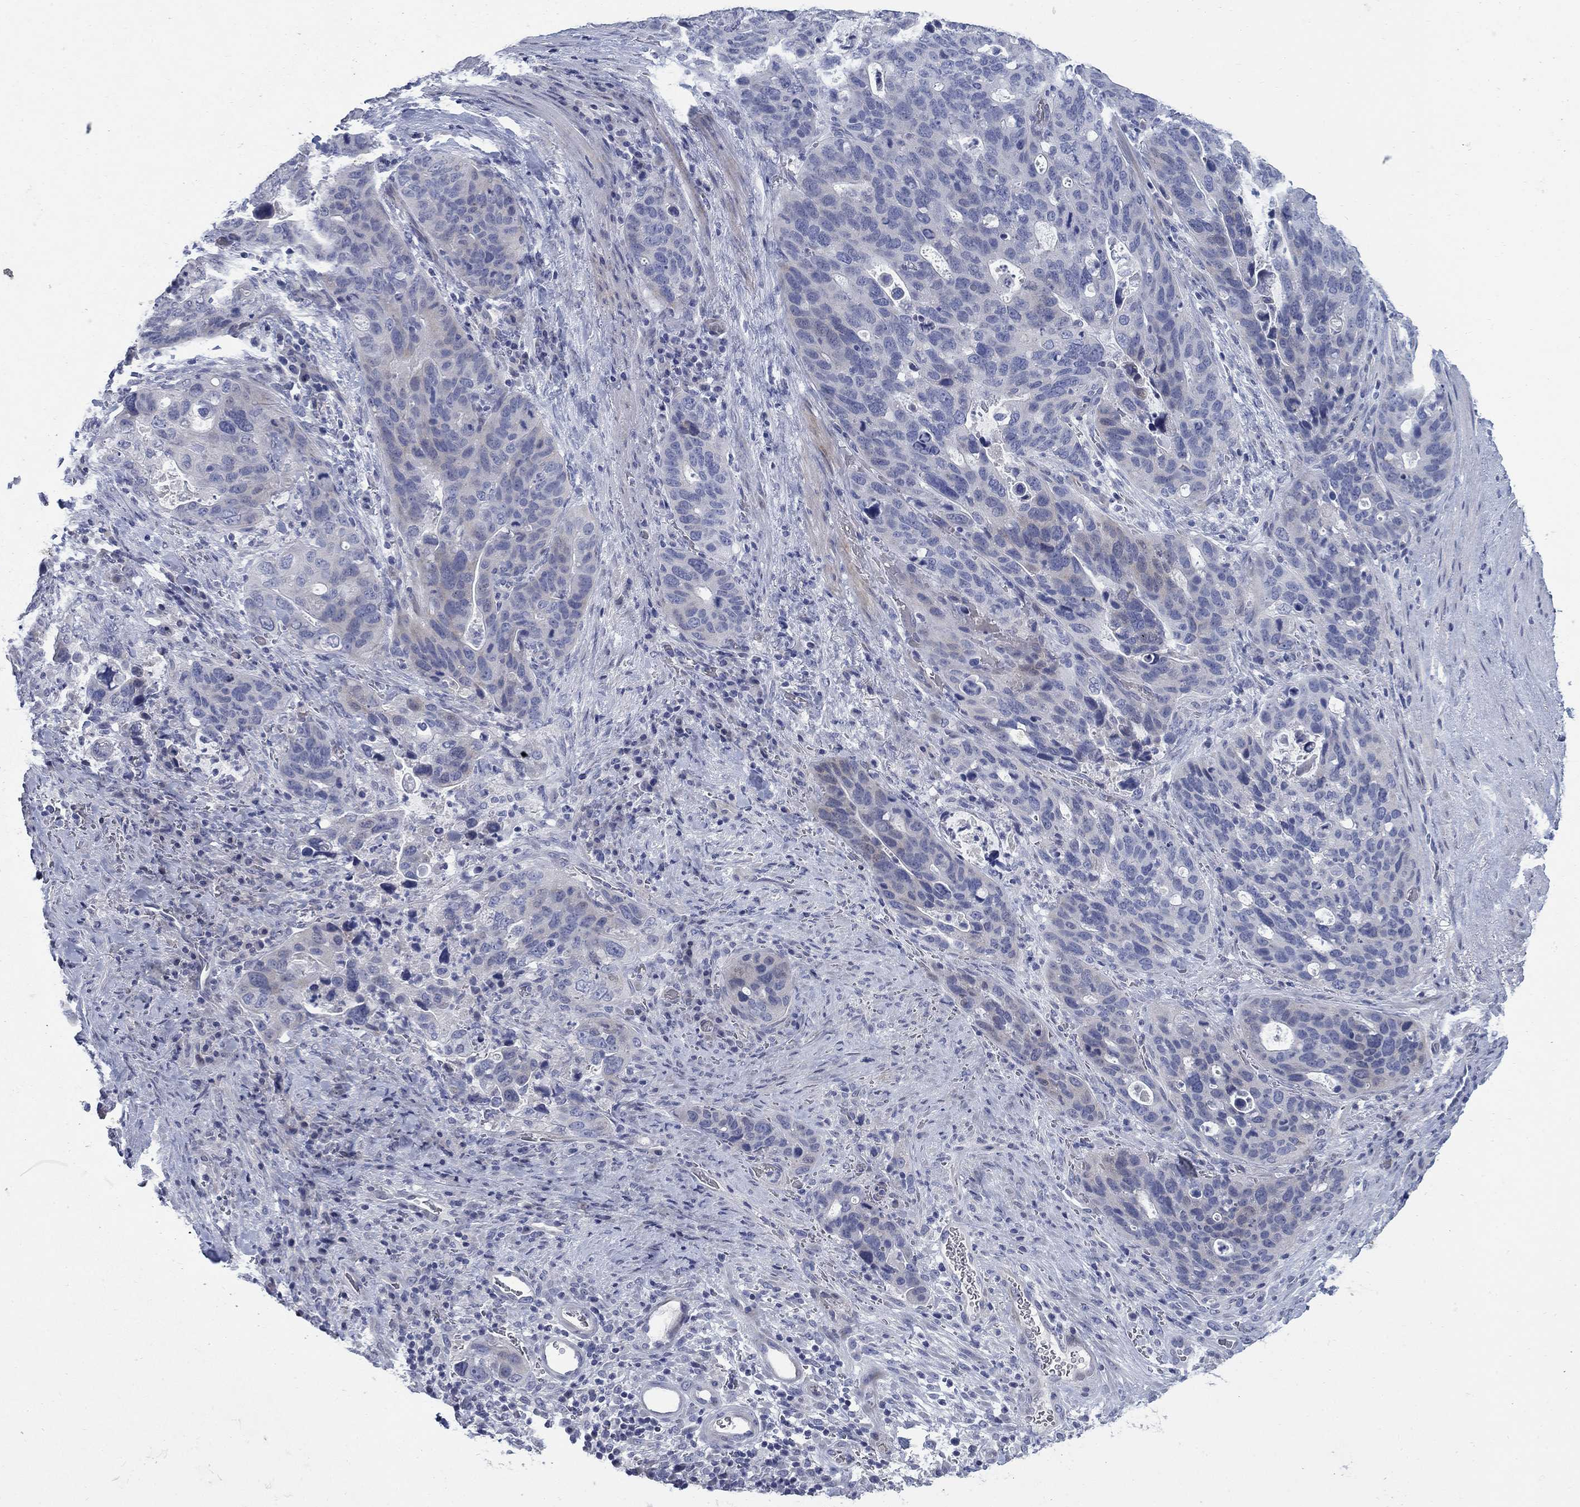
{"staining": {"intensity": "weak", "quantity": "<25%", "location": "cytoplasmic/membranous"}, "tissue": "stomach cancer", "cell_type": "Tumor cells", "image_type": "cancer", "snomed": [{"axis": "morphology", "description": "Adenocarcinoma, NOS"}, {"axis": "topography", "description": "Stomach"}], "caption": "IHC of stomach adenocarcinoma reveals no expression in tumor cells.", "gene": "DNER", "patient": {"sex": "male", "age": 54}}